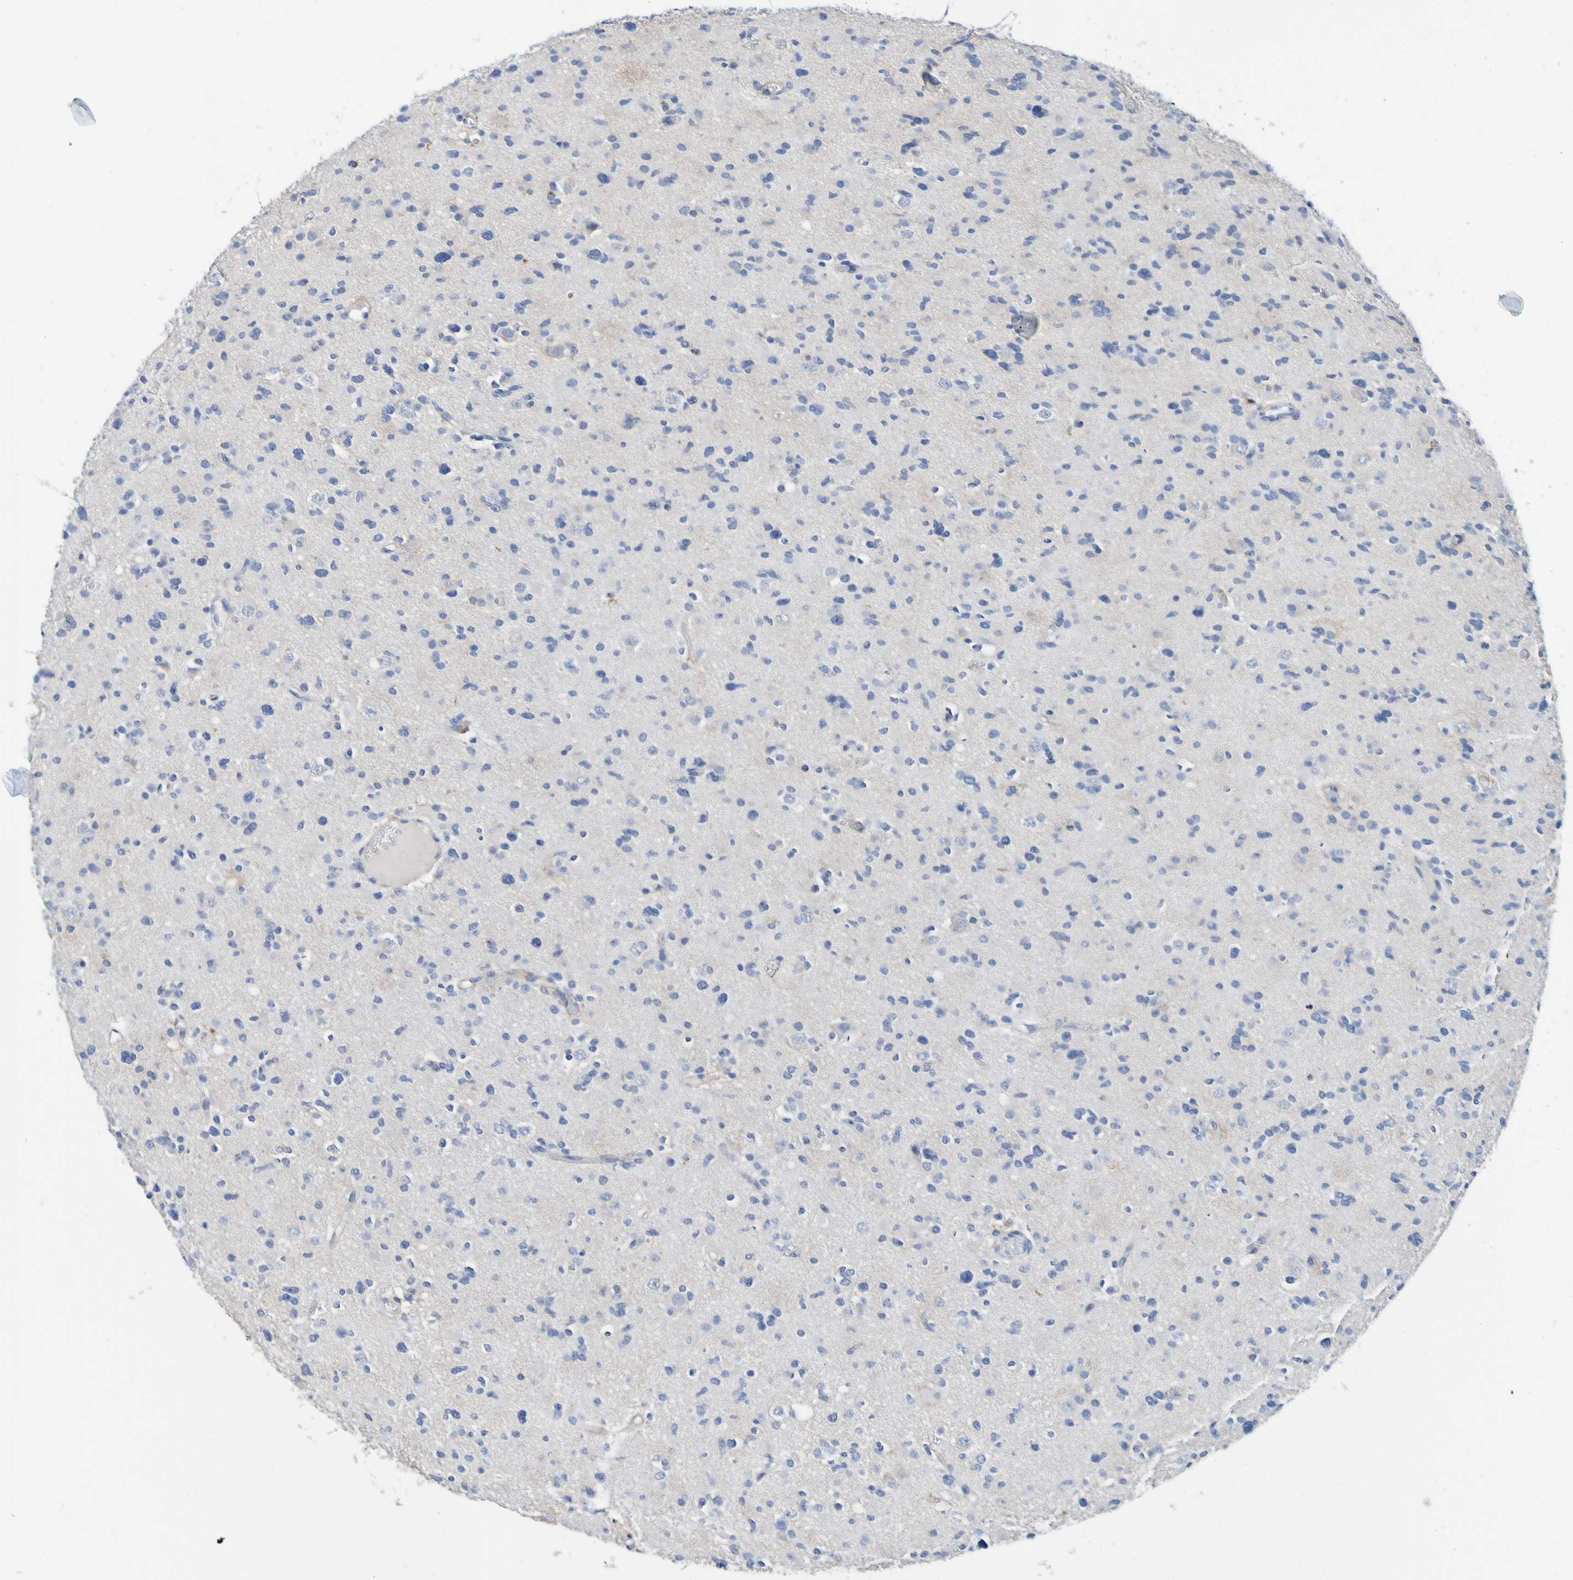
{"staining": {"intensity": "negative", "quantity": "none", "location": "none"}, "tissue": "glioma", "cell_type": "Tumor cells", "image_type": "cancer", "snomed": [{"axis": "morphology", "description": "Glioma, malignant, Low grade"}, {"axis": "topography", "description": "Brain"}], "caption": "A micrograph of glioma stained for a protein displays no brown staining in tumor cells. (Immunohistochemistry, brightfield microscopy, high magnification).", "gene": "SGCB", "patient": {"sex": "female", "age": 22}}